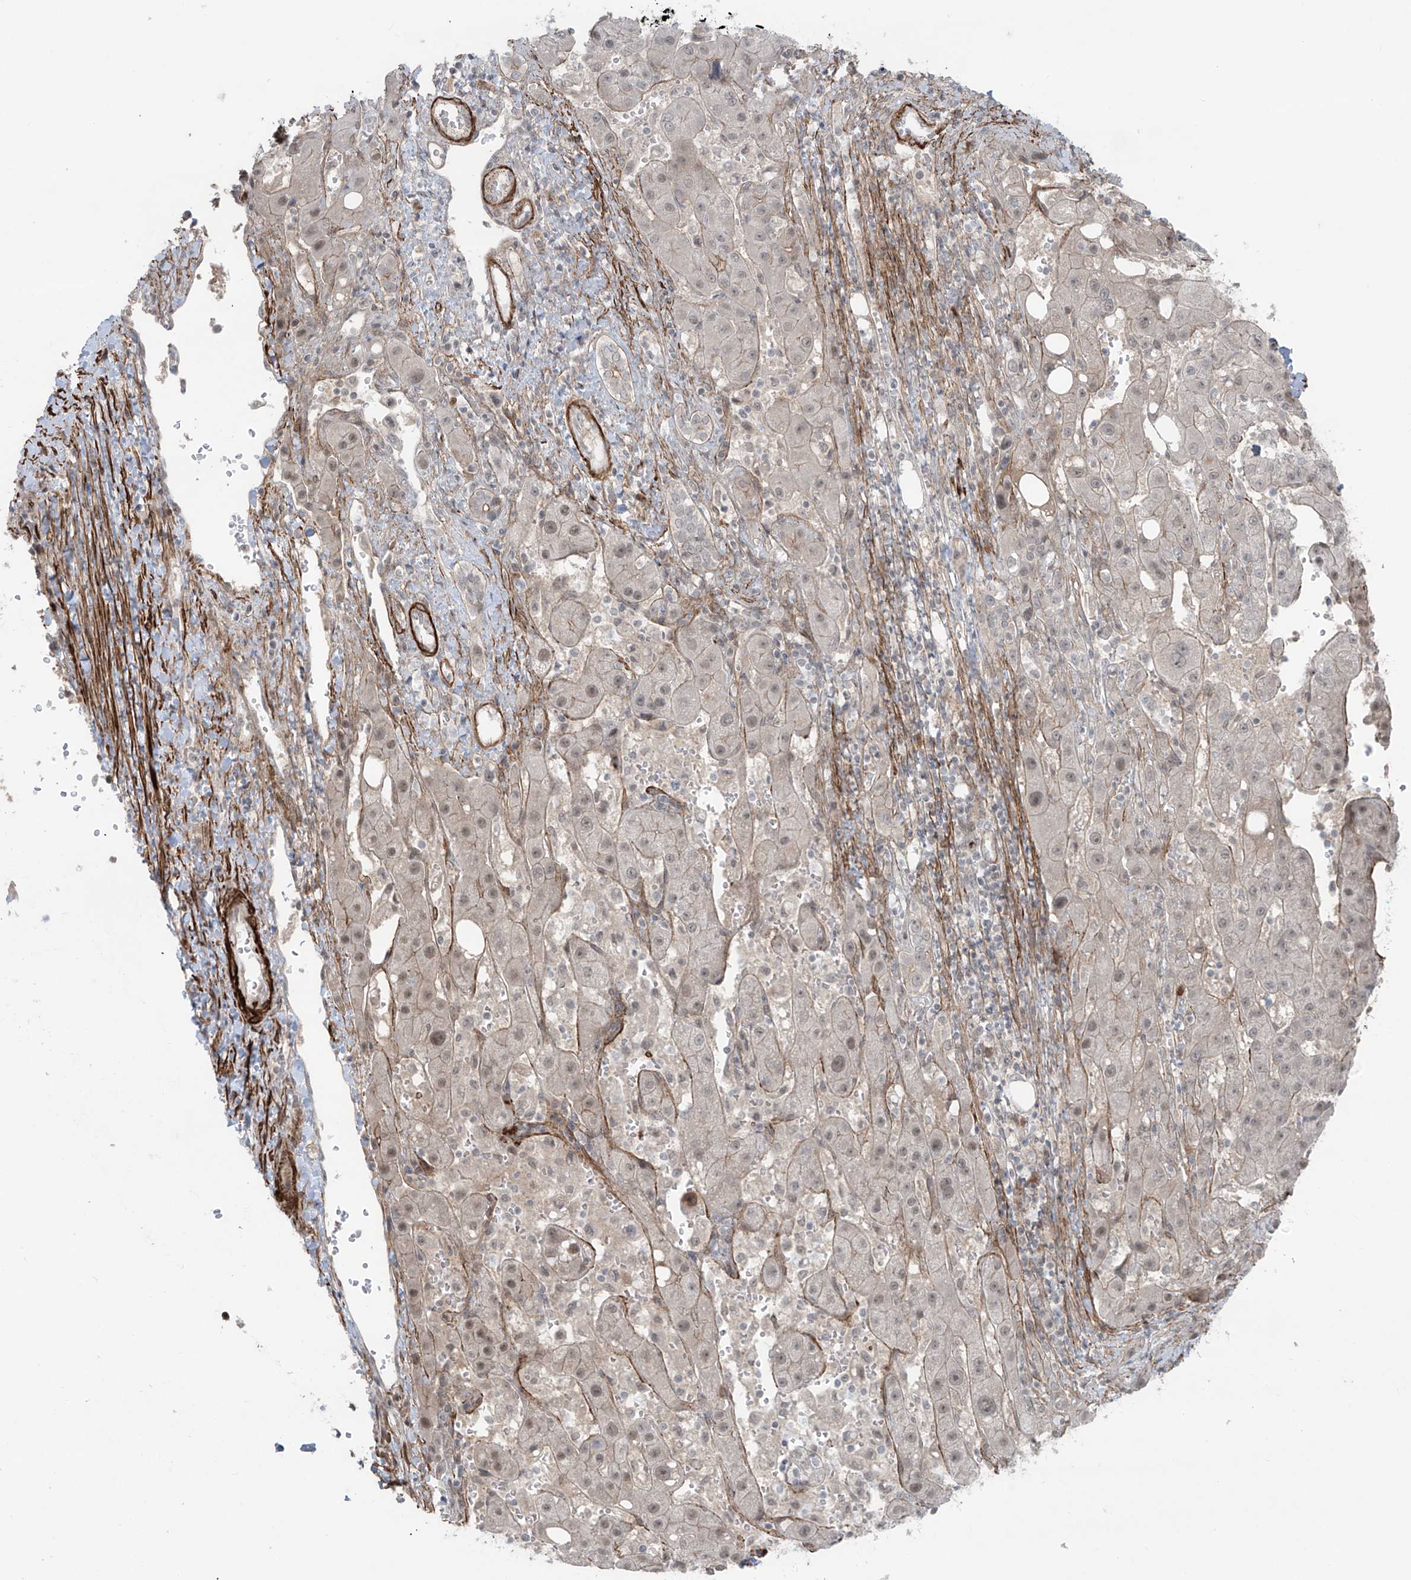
{"staining": {"intensity": "weak", "quantity": "<25%", "location": "nuclear"}, "tissue": "liver cancer", "cell_type": "Tumor cells", "image_type": "cancer", "snomed": [{"axis": "morphology", "description": "Carcinoma, Hepatocellular, NOS"}, {"axis": "topography", "description": "Liver"}], "caption": "Photomicrograph shows no significant protein positivity in tumor cells of liver cancer. (DAB immunohistochemistry with hematoxylin counter stain).", "gene": "RASGEF1A", "patient": {"sex": "female", "age": 73}}